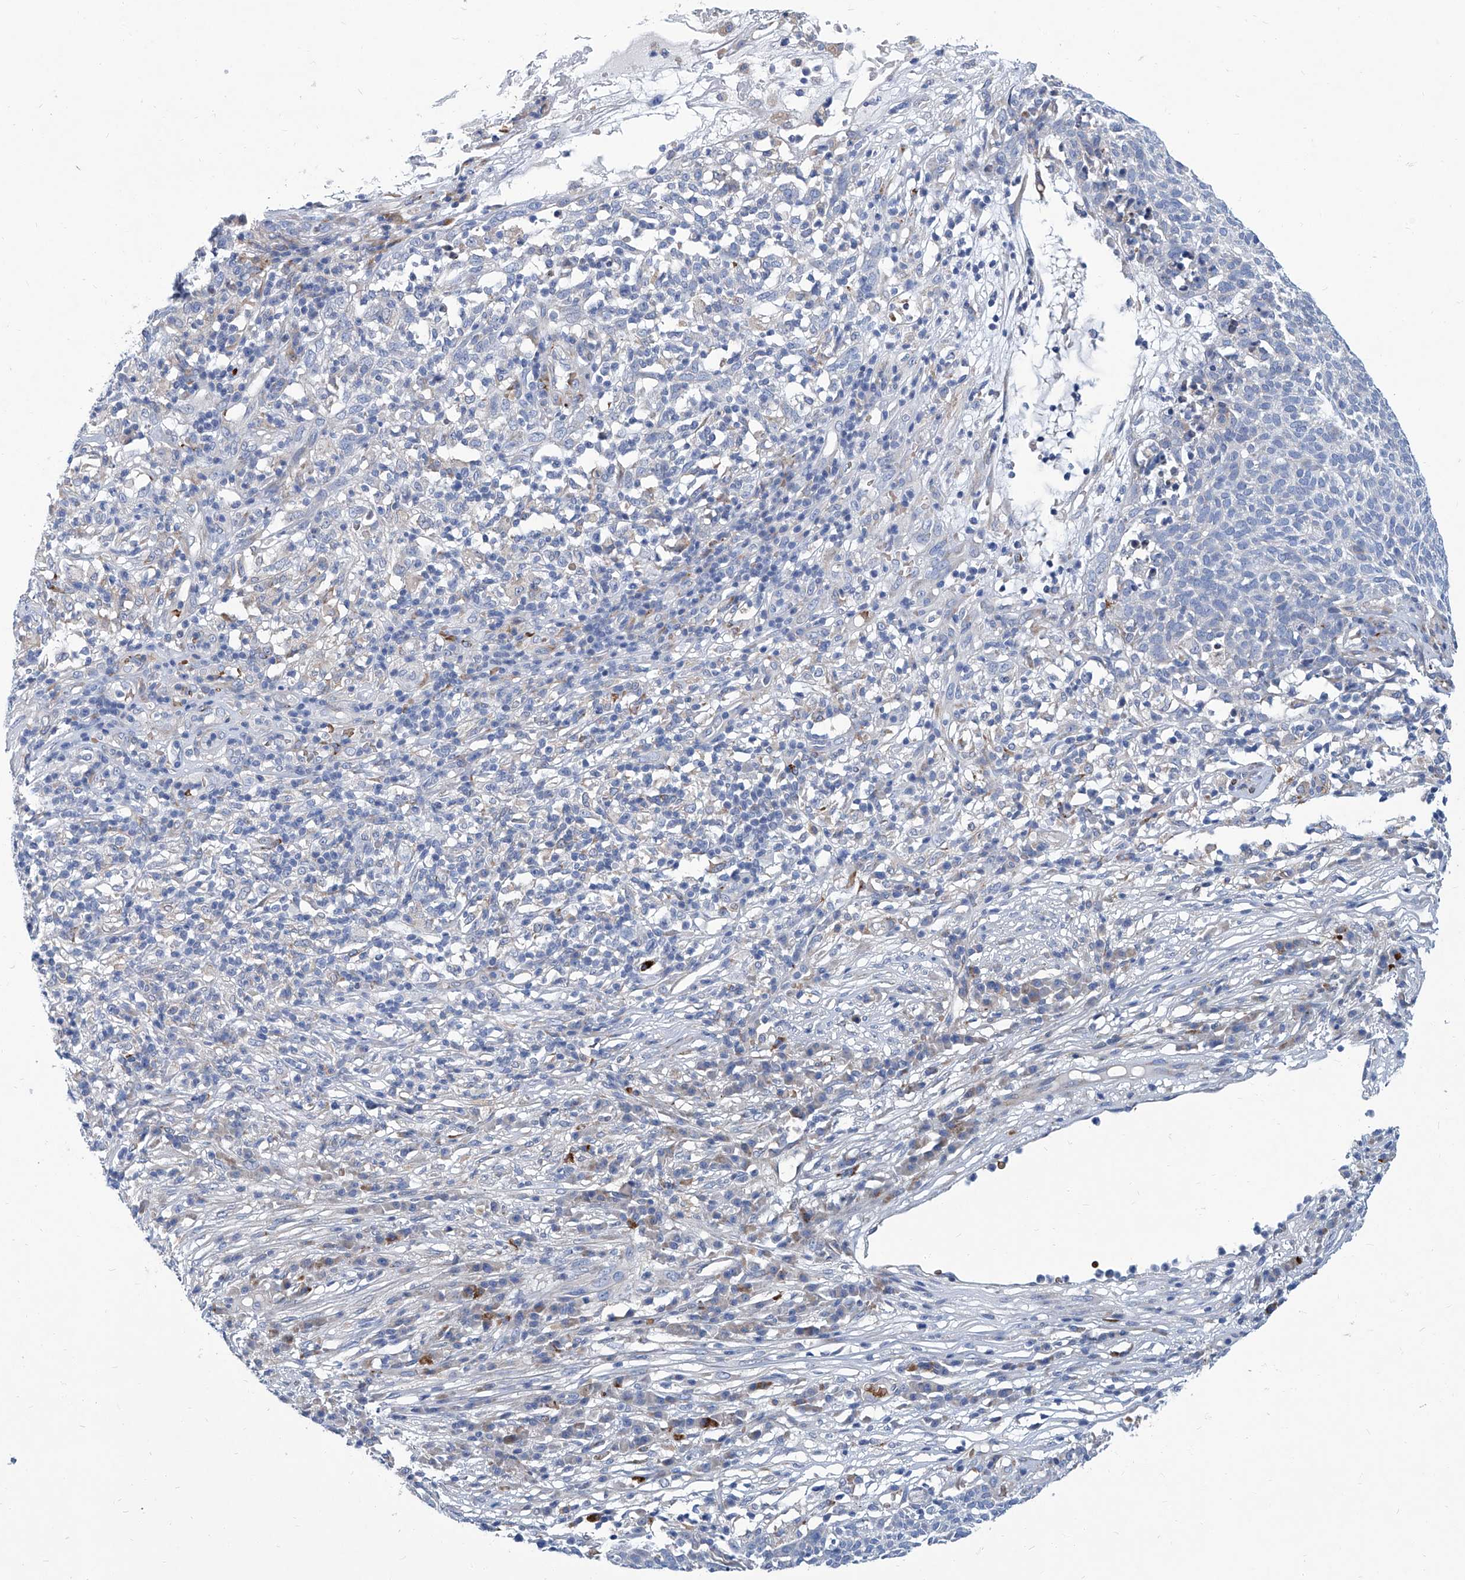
{"staining": {"intensity": "negative", "quantity": "none", "location": "none"}, "tissue": "skin cancer", "cell_type": "Tumor cells", "image_type": "cancer", "snomed": [{"axis": "morphology", "description": "Squamous cell carcinoma, NOS"}, {"axis": "topography", "description": "Skin"}], "caption": "Photomicrograph shows no protein positivity in tumor cells of squamous cell carcinoma (skin) tissue.", "gene": "FPR2", "patient": {"sex": "female", "age": 90}}